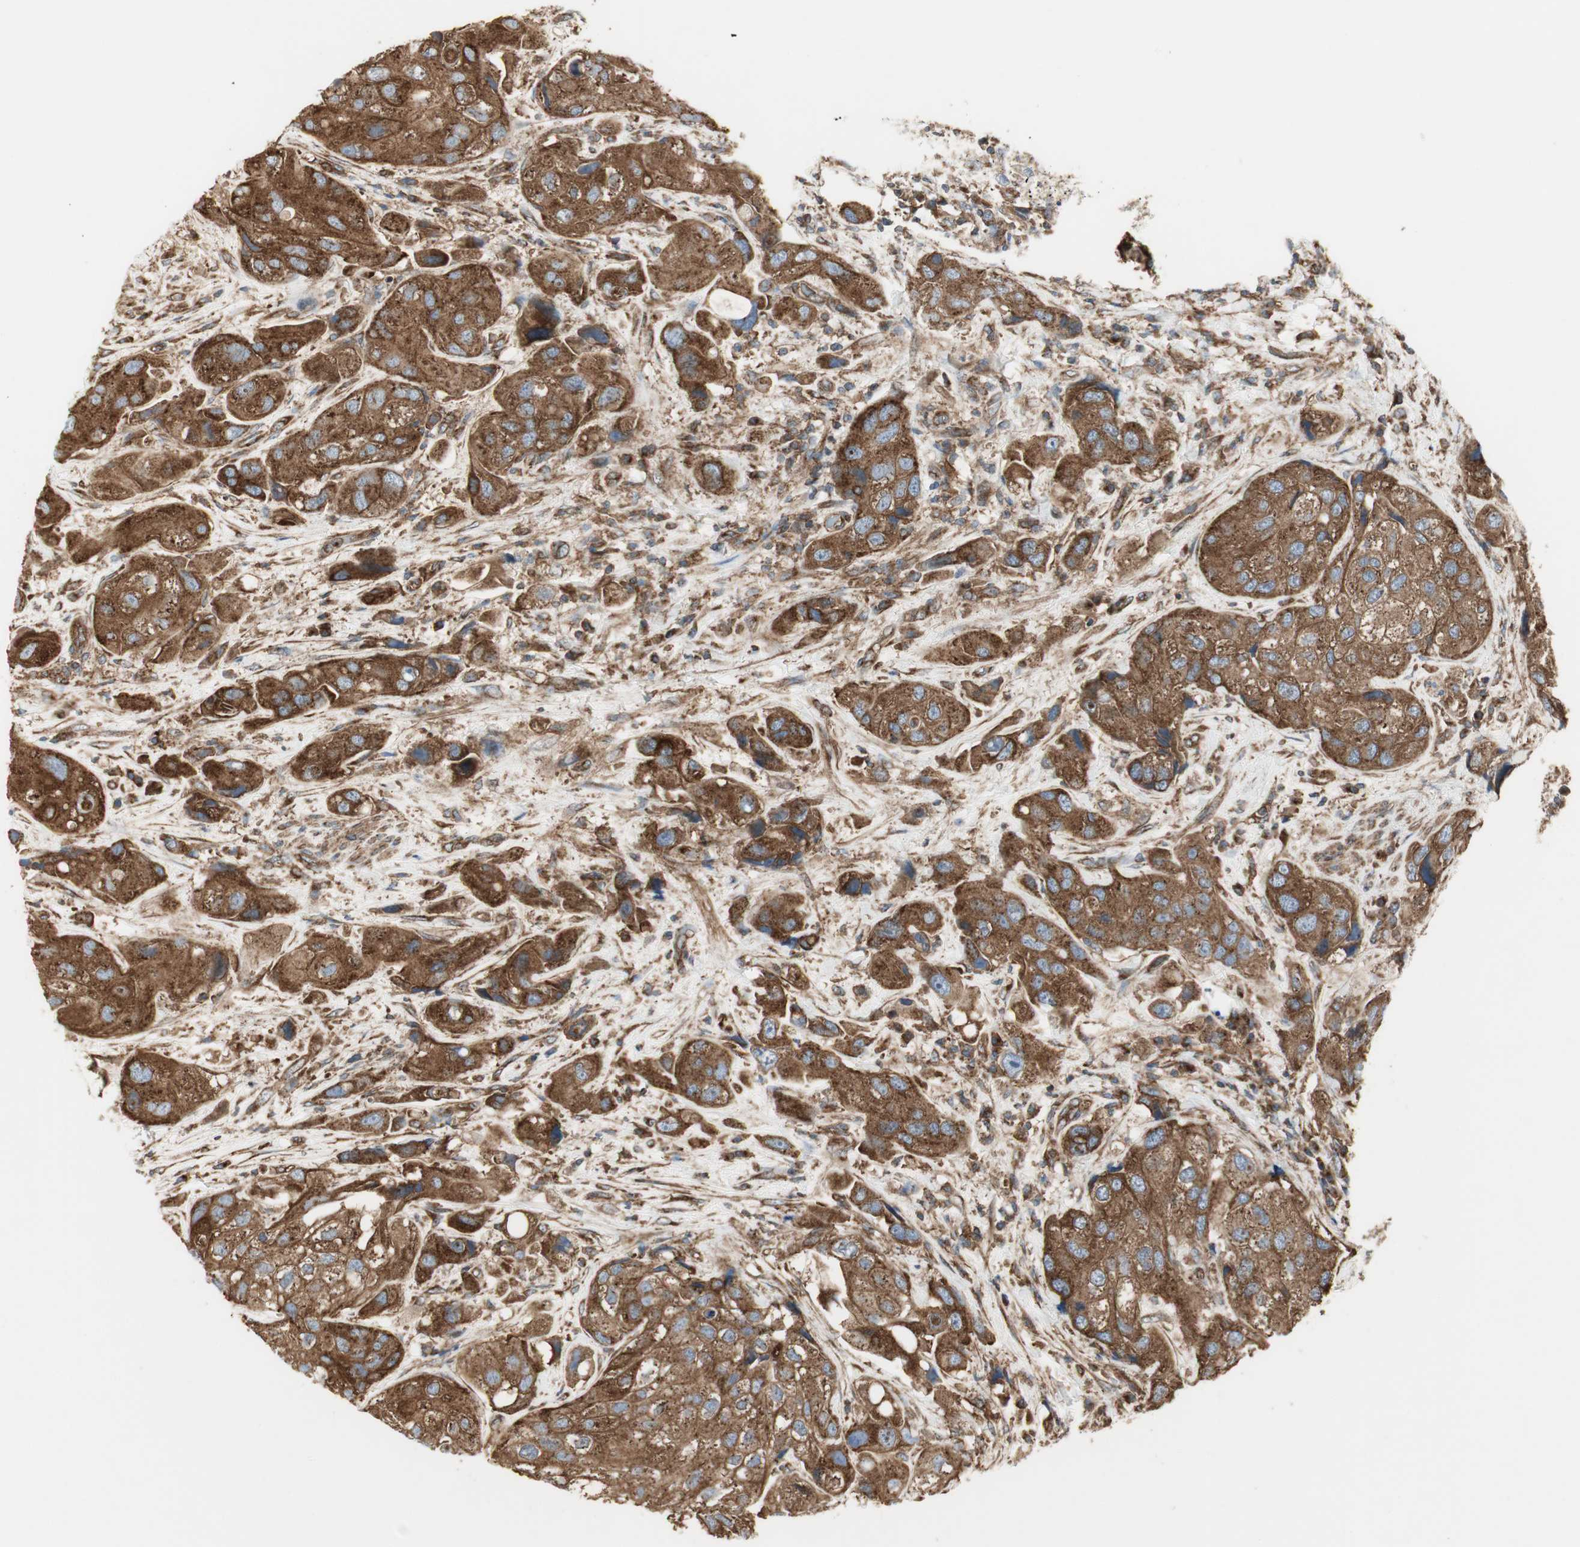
{"staining": {"intensity": "strong", "quantity": ">75%", "location": "cytoplasmic/membranous"}, "tissue": "urothelial cancer", "cell_type": "Tumor cells", "image_type": "cancer", "snomed": [{"axis": "morphology", "description": "Urothelial carcinoma, High grade"}, {"axis": "topography", "description": "Urinary bladder"}], "caption": "High-power microscopy captured an IHC photomicrograph of urothelial cancer, revealing strong cytoplasmic/membranous positivity in about >75% of tumor cells.", "gene": "H6PD", "patient": {"sex": "female", "age": 64}}